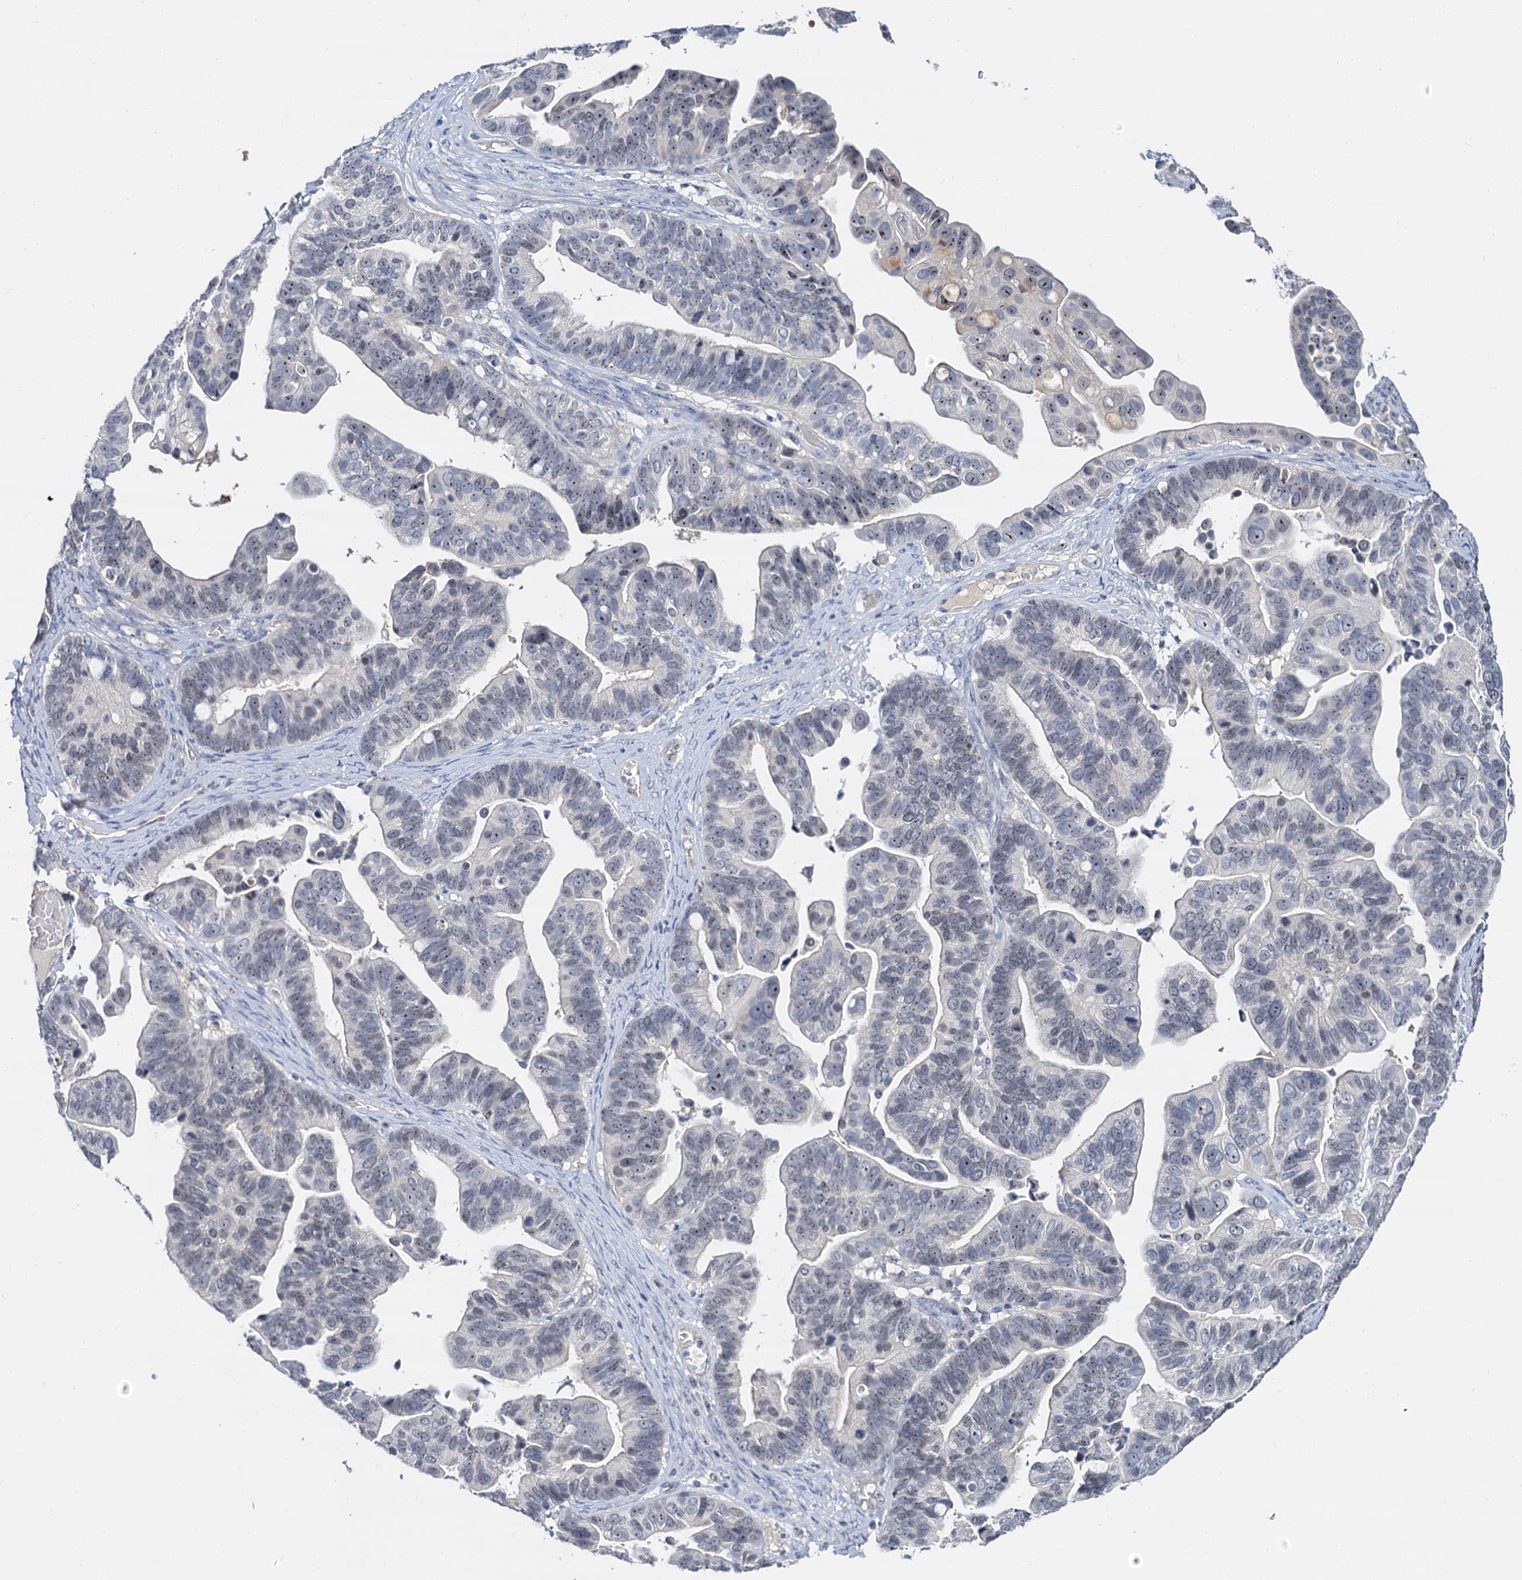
{"staining": {"intensity": "weak", "quantity": "25%-75%", "location": "nuclear"}, "tissue": "ovarian cancer", "cell_type": "Tumor cells", "image_type": "cancer", "snomed": [{"axis": "morphology", "description": "Cystadenocarcinoma, serous, NOS"}, {"axis": "topography", "description": "Ovary"}], "caption": "Serous cystadenocarcinoma (ovarian) stained with a protein marker demonstrates weak staining in tumor cells.", "gene": "NOP2", "patient": {"sex": "female", "age": 56}}